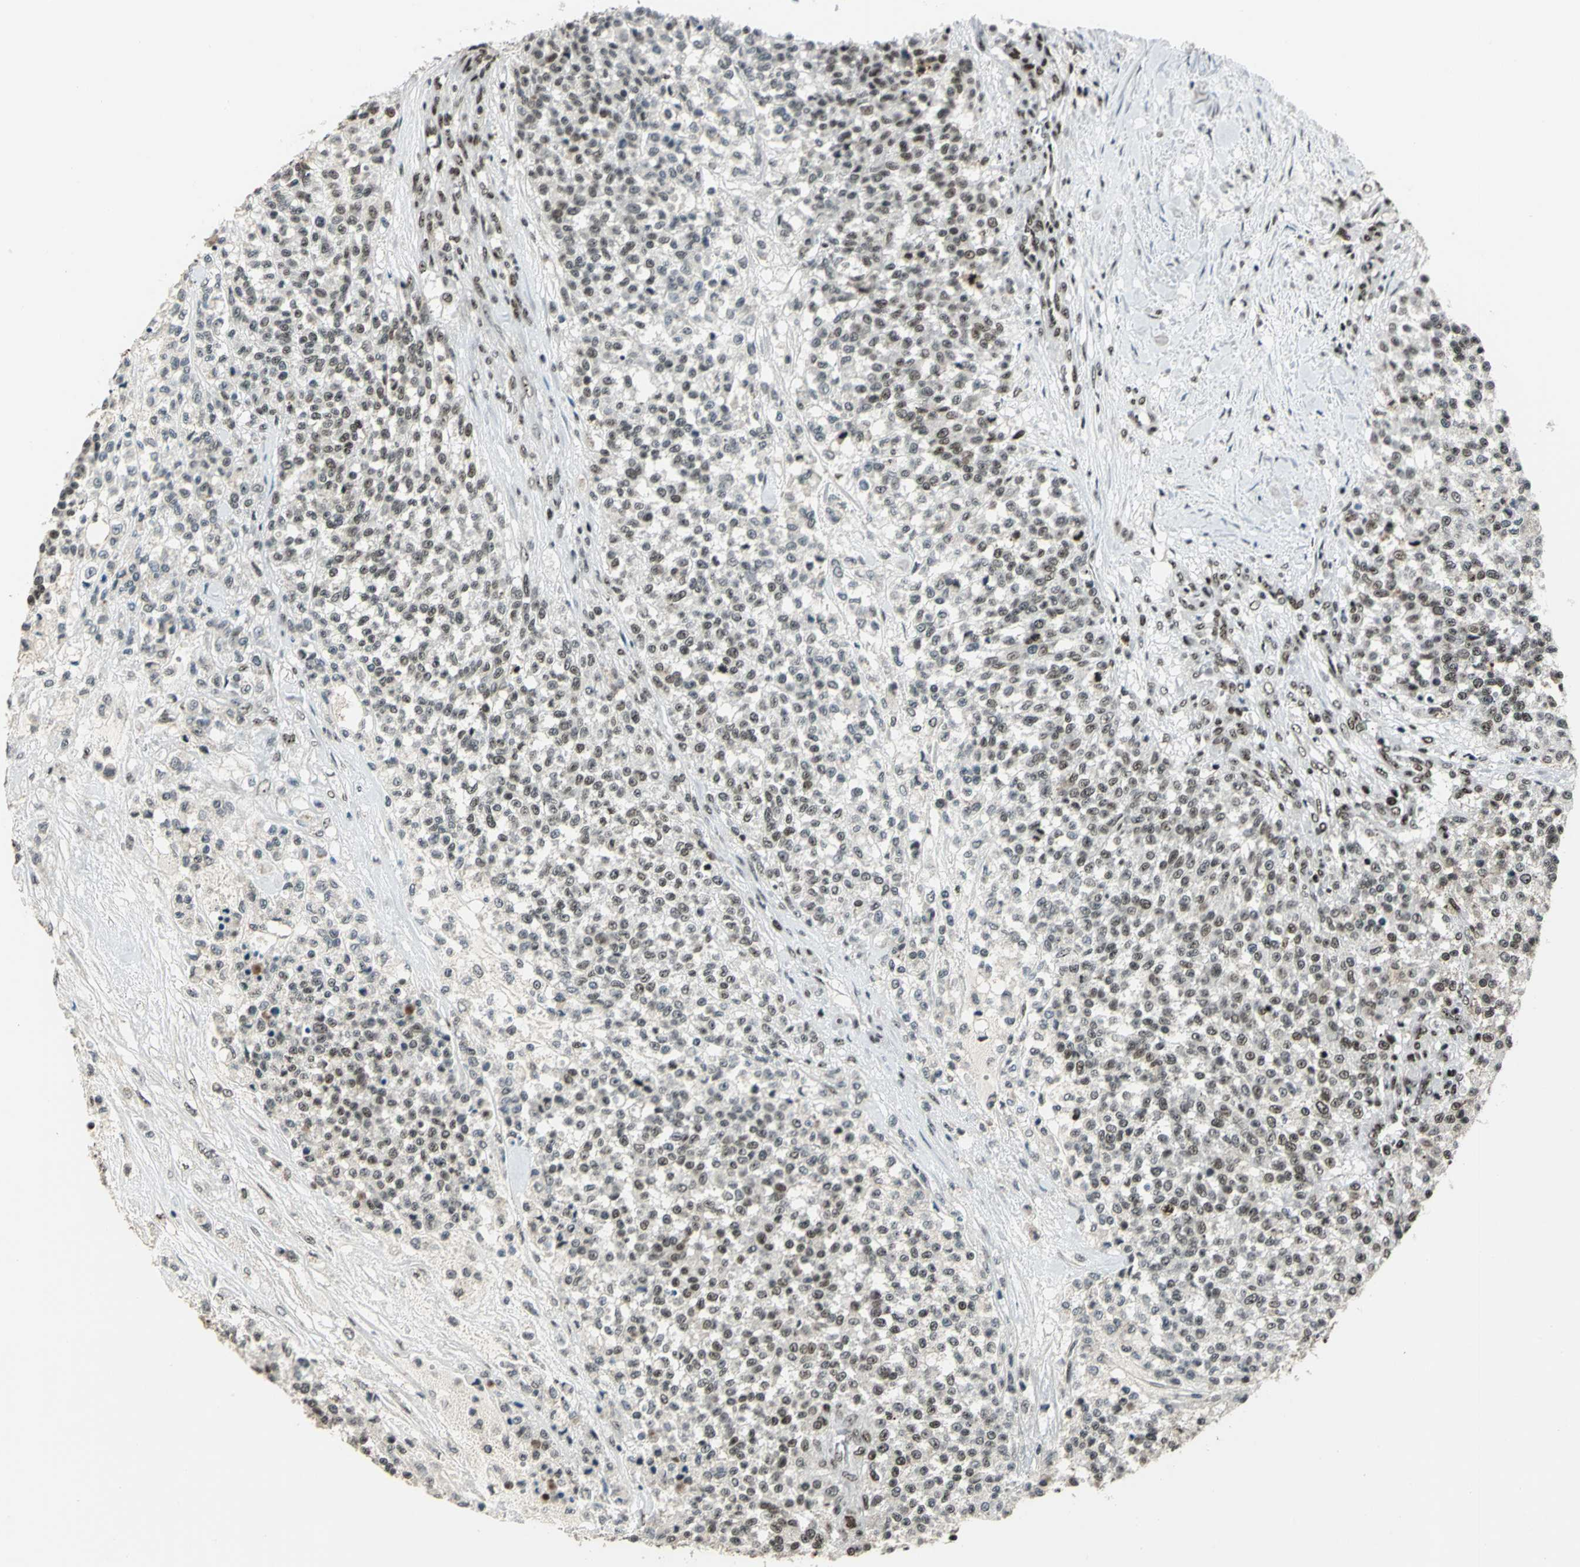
{"staining": {"intensity": "weak", "quantity": "<25%", "location": "nuclear"}, "tissue": "testis cancer", "cell_type": "Tumor cells", "image_type": "cancer", "snomed": [{"axis": "morphology", "description": "Seminoma, NOS"}, {"axis": "topography", "description": "Testis"}], "caption": "Testis cancer stained for a protein using immunohistochemistry reveals no positivity tumor cells.", "gene": "UBTF", "patient": {"sex": "male", "age": 59}}